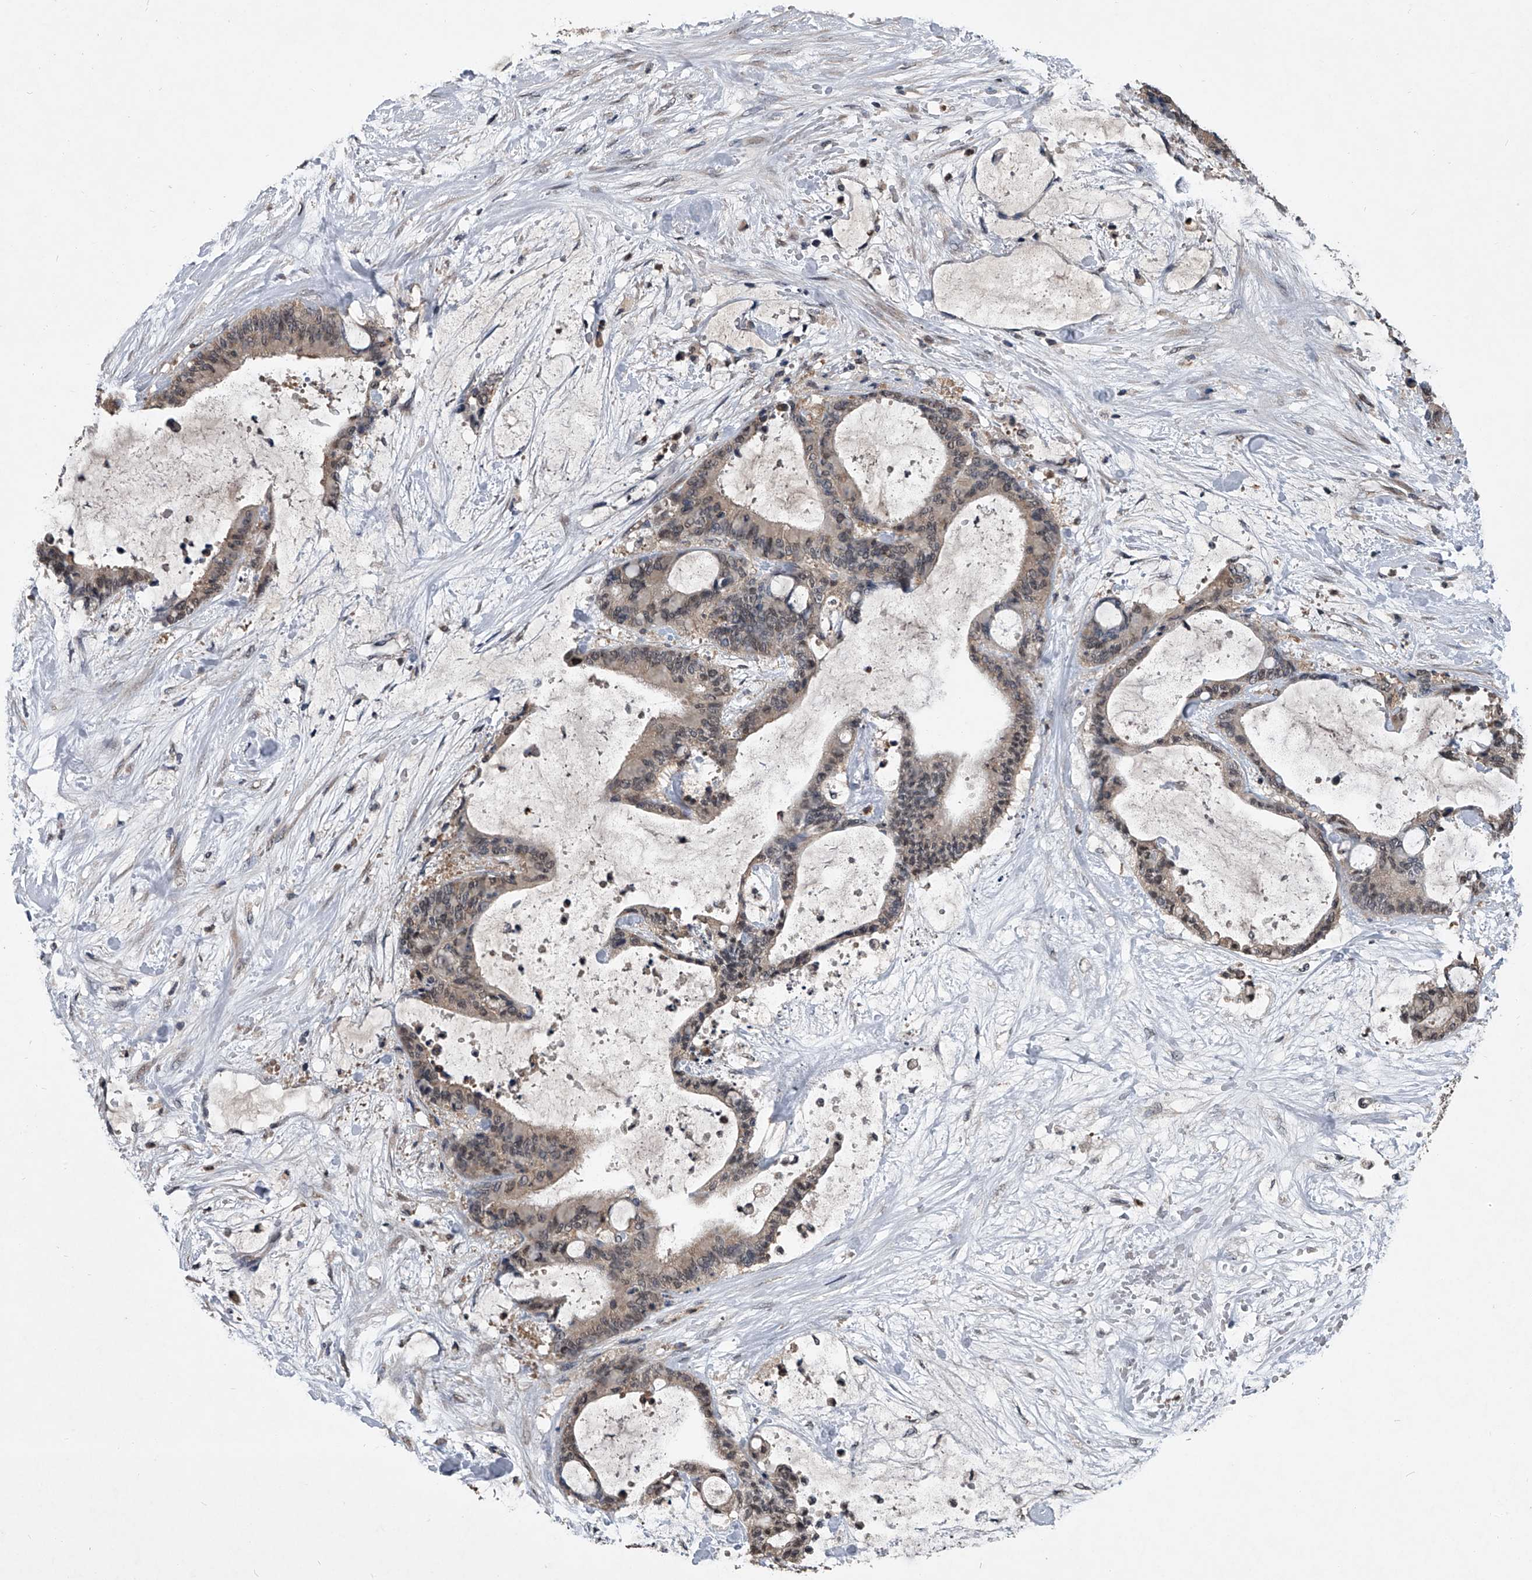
{"staining": {"intensity": "moderate", "quantity": "25%-75%", "location": "nuclear"}, "tissue": "liver cancer", "cell_type": "Tumor cells", "image_type": "cancer", "snomed": [{"axis": "morphology", "description": "Cholangiocarcinoma"}, {"axis": "topography", "description": "Liver"}], "caption": "High-power microscopy captured an IHC image of liver cholangiocarcinoma, revealing moderate nuclear staining in about 25%-75% of tumor cells.", "gene": "TSNAX", "patient": {"sex": "female", "age": 73}}